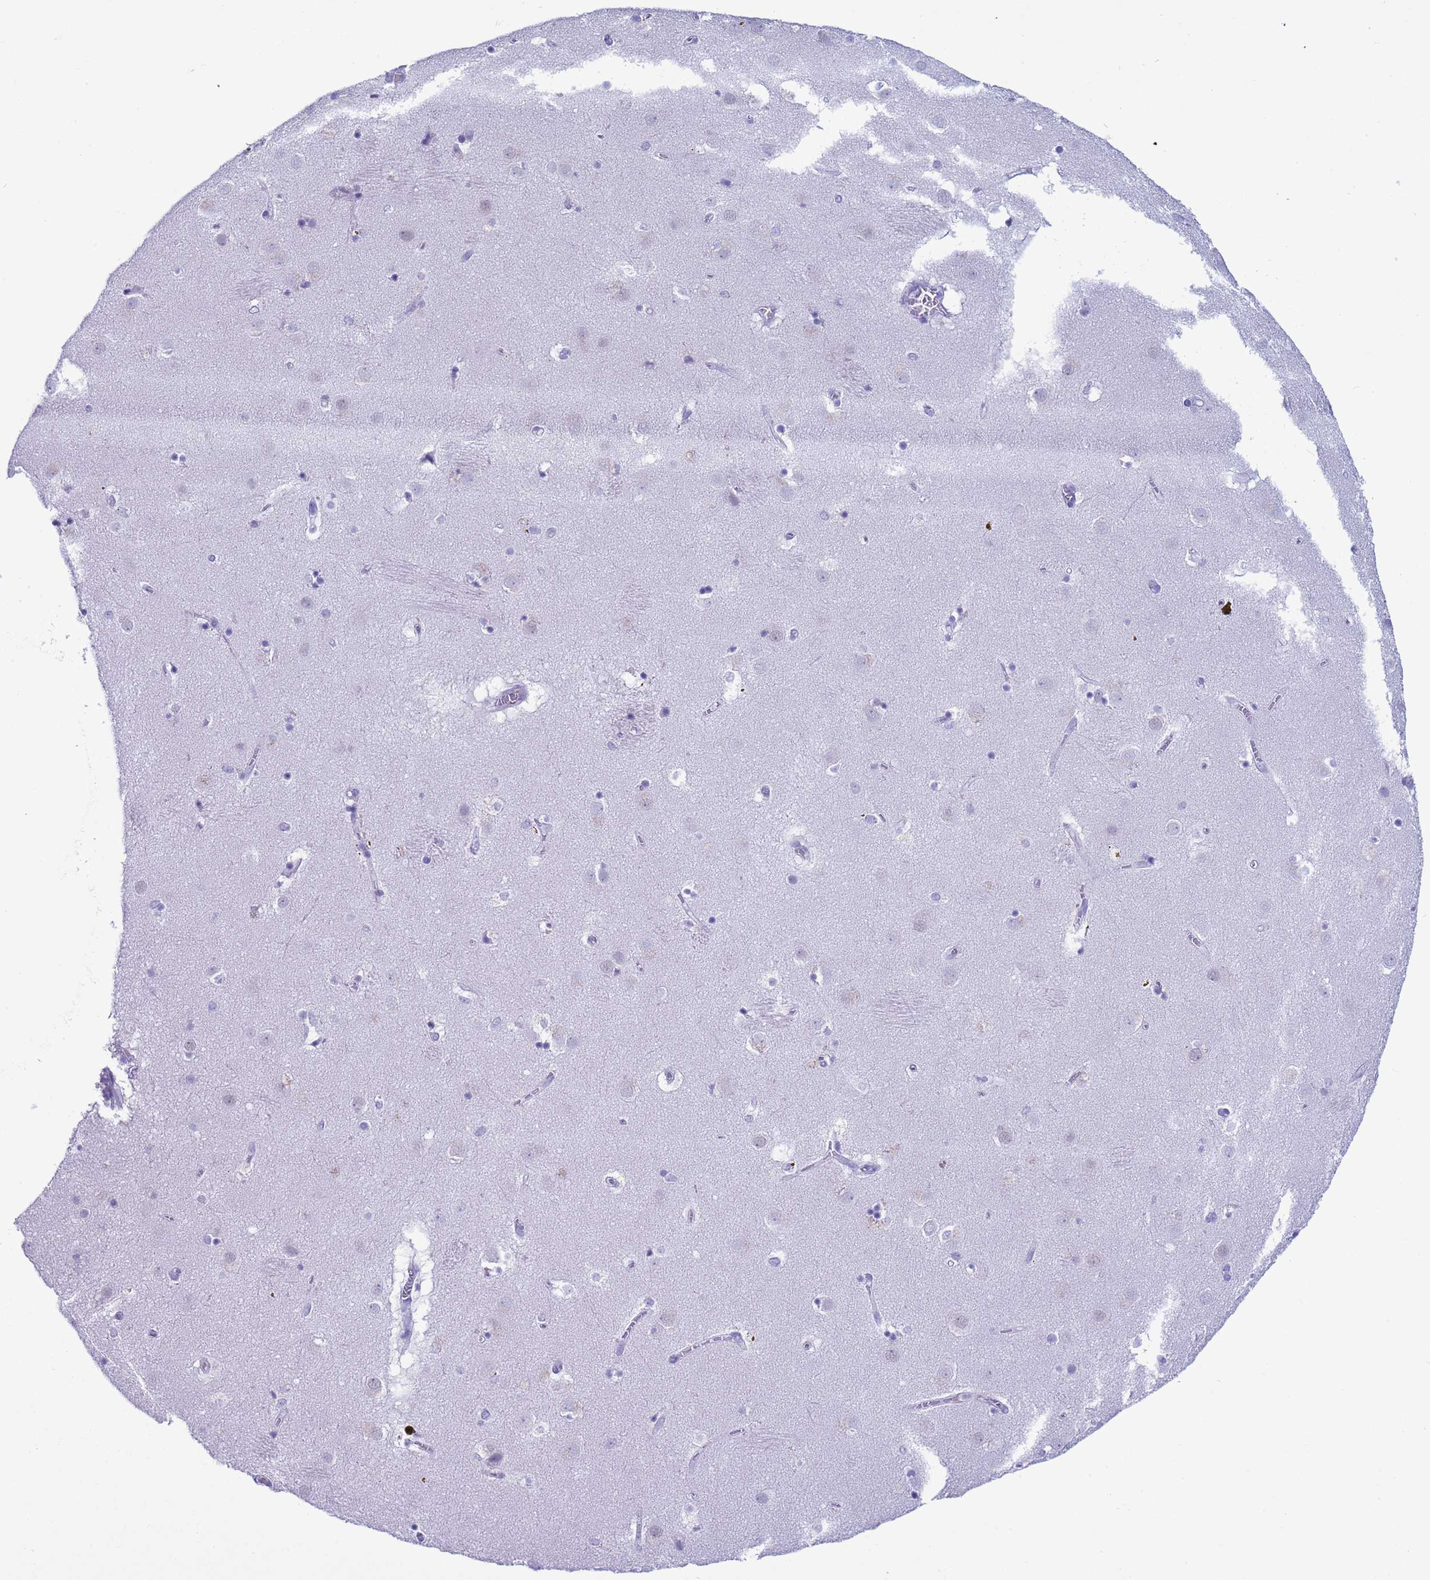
{"staining": {"intensity": "negative", "quantity": "none", "location": "none"}, "tissue": "caudate", "cell_type": "Glial cells", "image_type": "normal", "snomed": [{"axis": "morphology", "description": "Normal tissue, NOS"}, {"axis": "topography", "description": "Lateral ventricle wall"}], "caption": "The histopathology image shows no significant positivity in glial cells of caudate.", "gene": "CKM", "patient": {"sex": "male", "age": 70}}